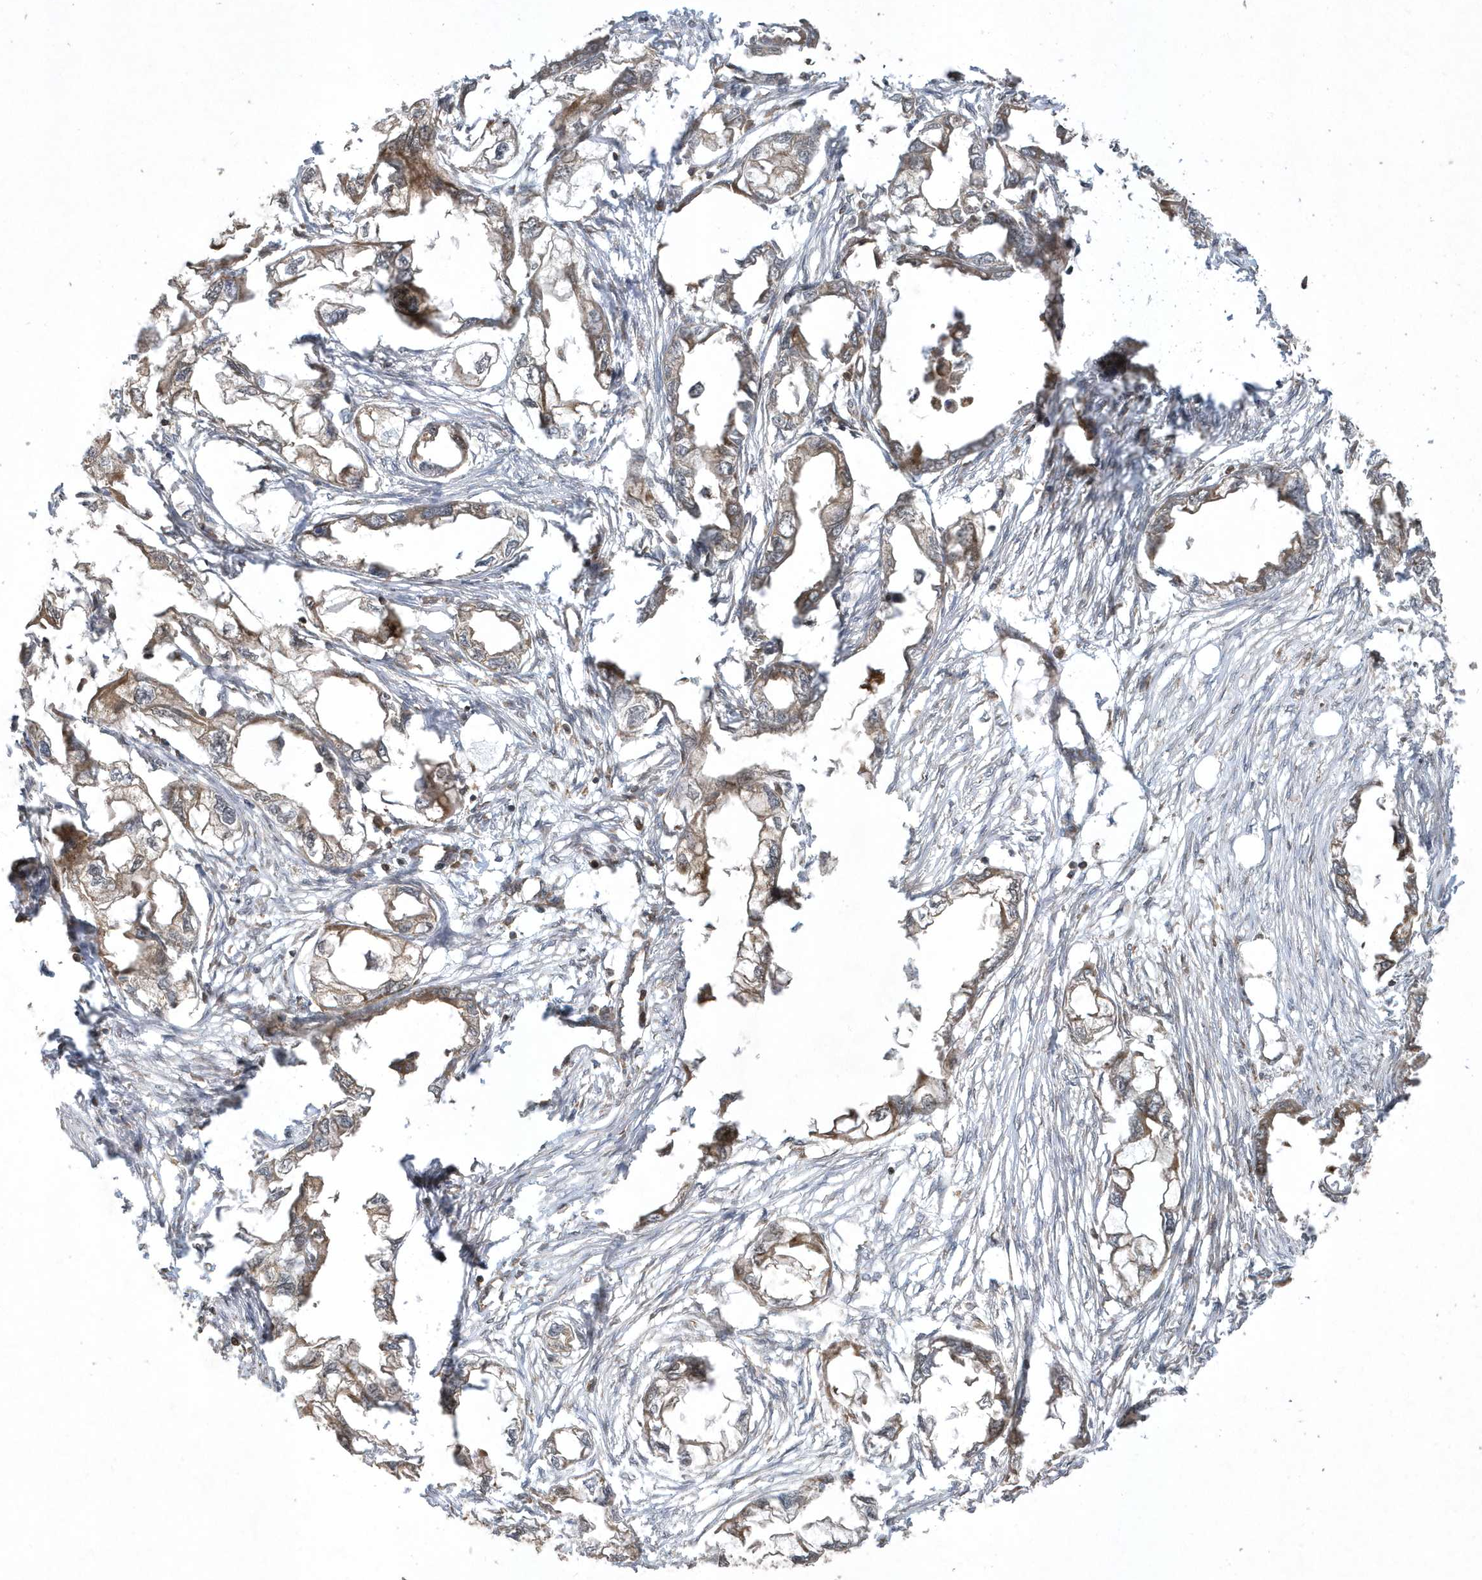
{"staining": {"intensity": "moderate", "quantity": "25%-75%", "location": "cytoplasmic/membranous"}, "tissue": "endometrial cancer", "cell_type": "Tumor cells", "image_type": "cancer", "snomed": [{"axis": "morphology", "description": "Adenocarcinoma, NOS"}, {"axis": "morphology", "description": "Adenocarcinoma, metastatic, NOS"}, {"axis": "topography", "description": "Adipose tissue"}, {"axis": "topography", "description": "Endometrium"}], "caption": "Endometrial metastatic adenocarcinoma stained with a brown dye demonstrates moderate cytoplasmic/membranous positive positivity in about 25%-75% of tumor cells.", "gene": "STAMBP", "patient": {"sex": "female", "age": 67}}